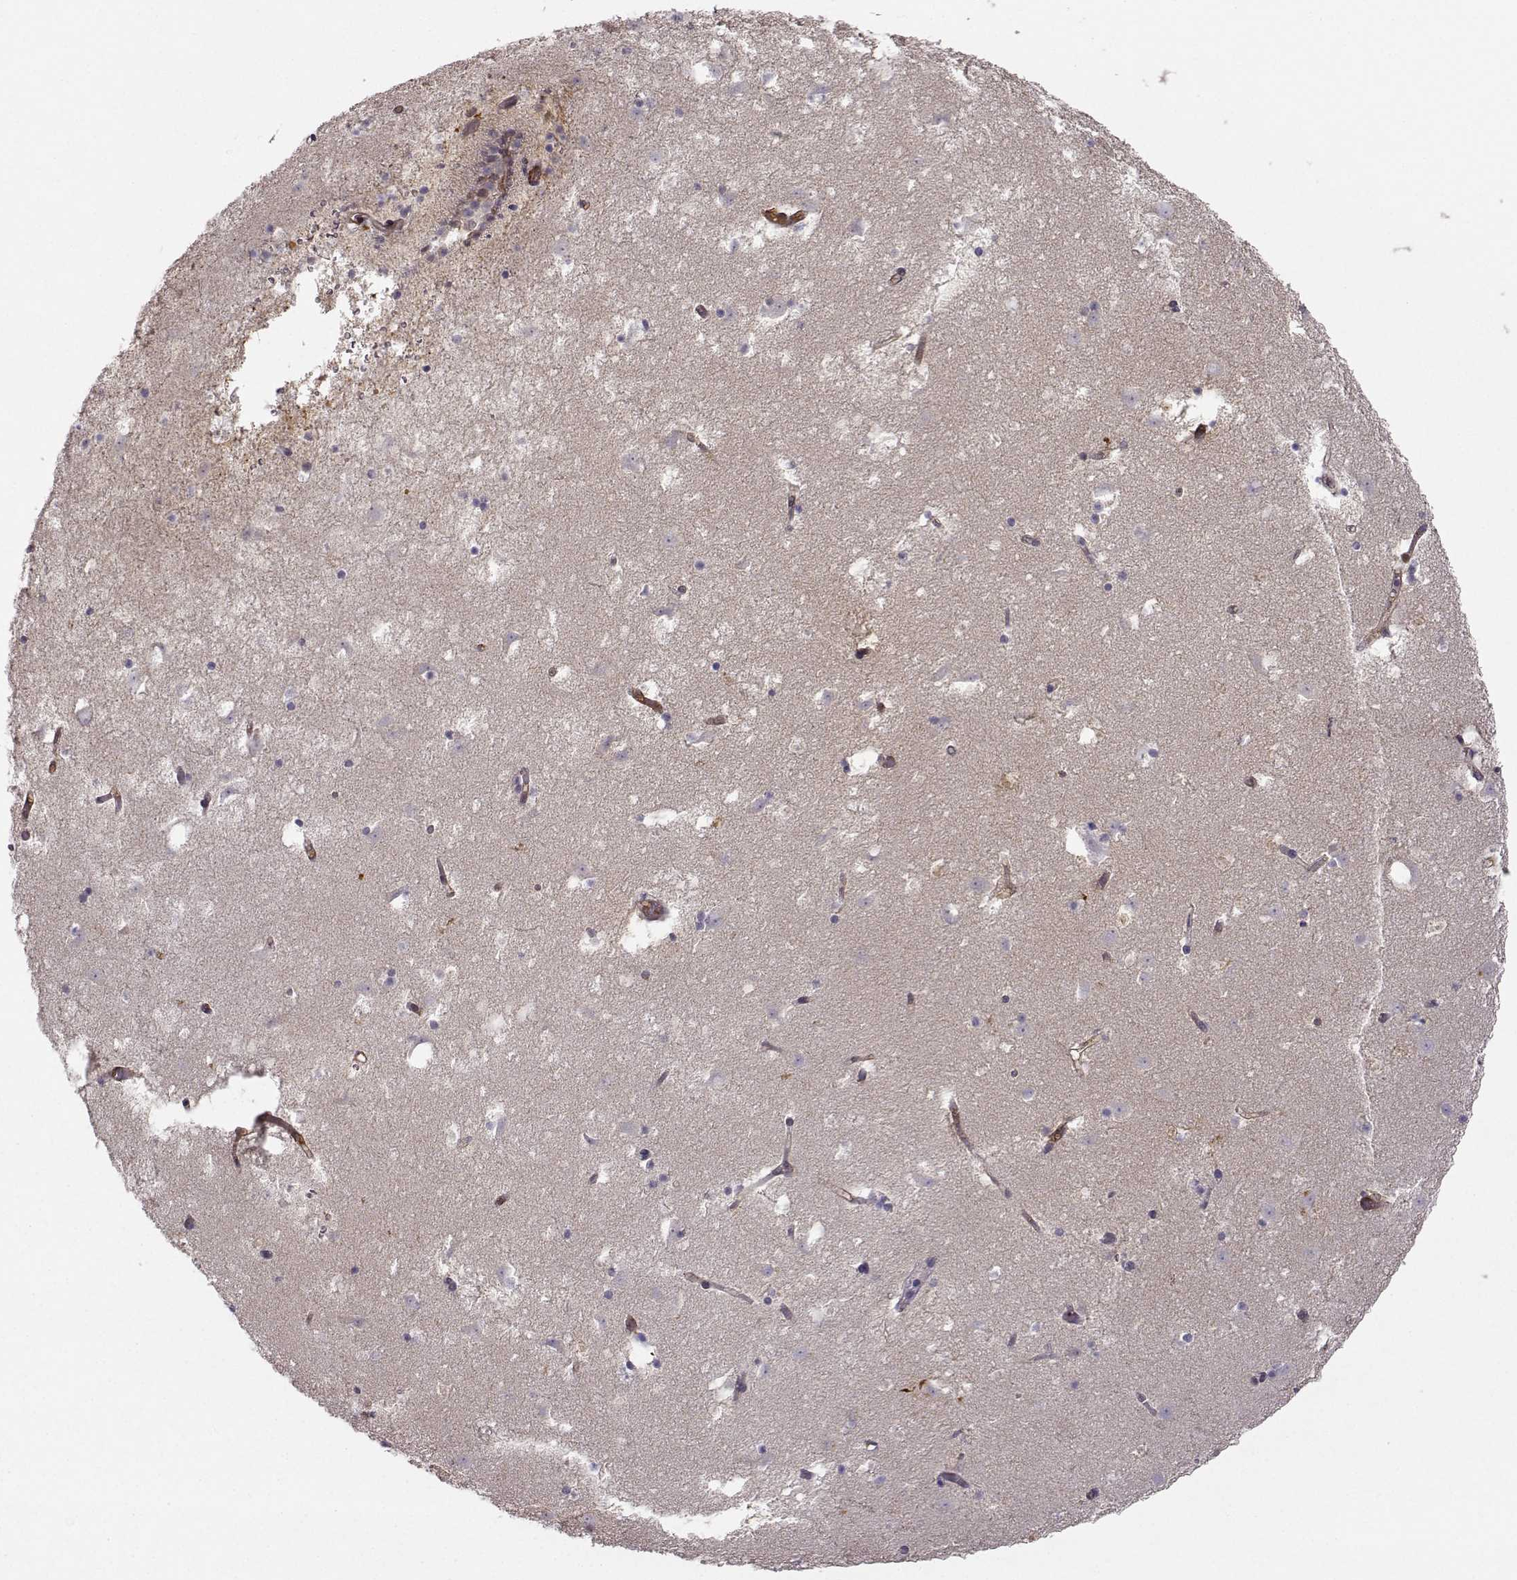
{"staining": {"intensity": "moderate", "quantity": "<25%", "location": "cytoplasmic/membranous"}, "tissue": "caudate", "cell_type": "Glial cells", "image_type": "normal", "snomed": [{"axis": "morphology", "description": "Normal tissue, NOS"}, {"axis": "topography", "description": "Lateral ventricle wall"}], "caption": "Approximately <25% of glial cells in normal human caudate demonstrate moderate cytoplasmic/membranous protein positivity as visualized by brown immunohistochemical staining.", "gene": "NQO1", "patient": {"sex": "female", "age": 42}}